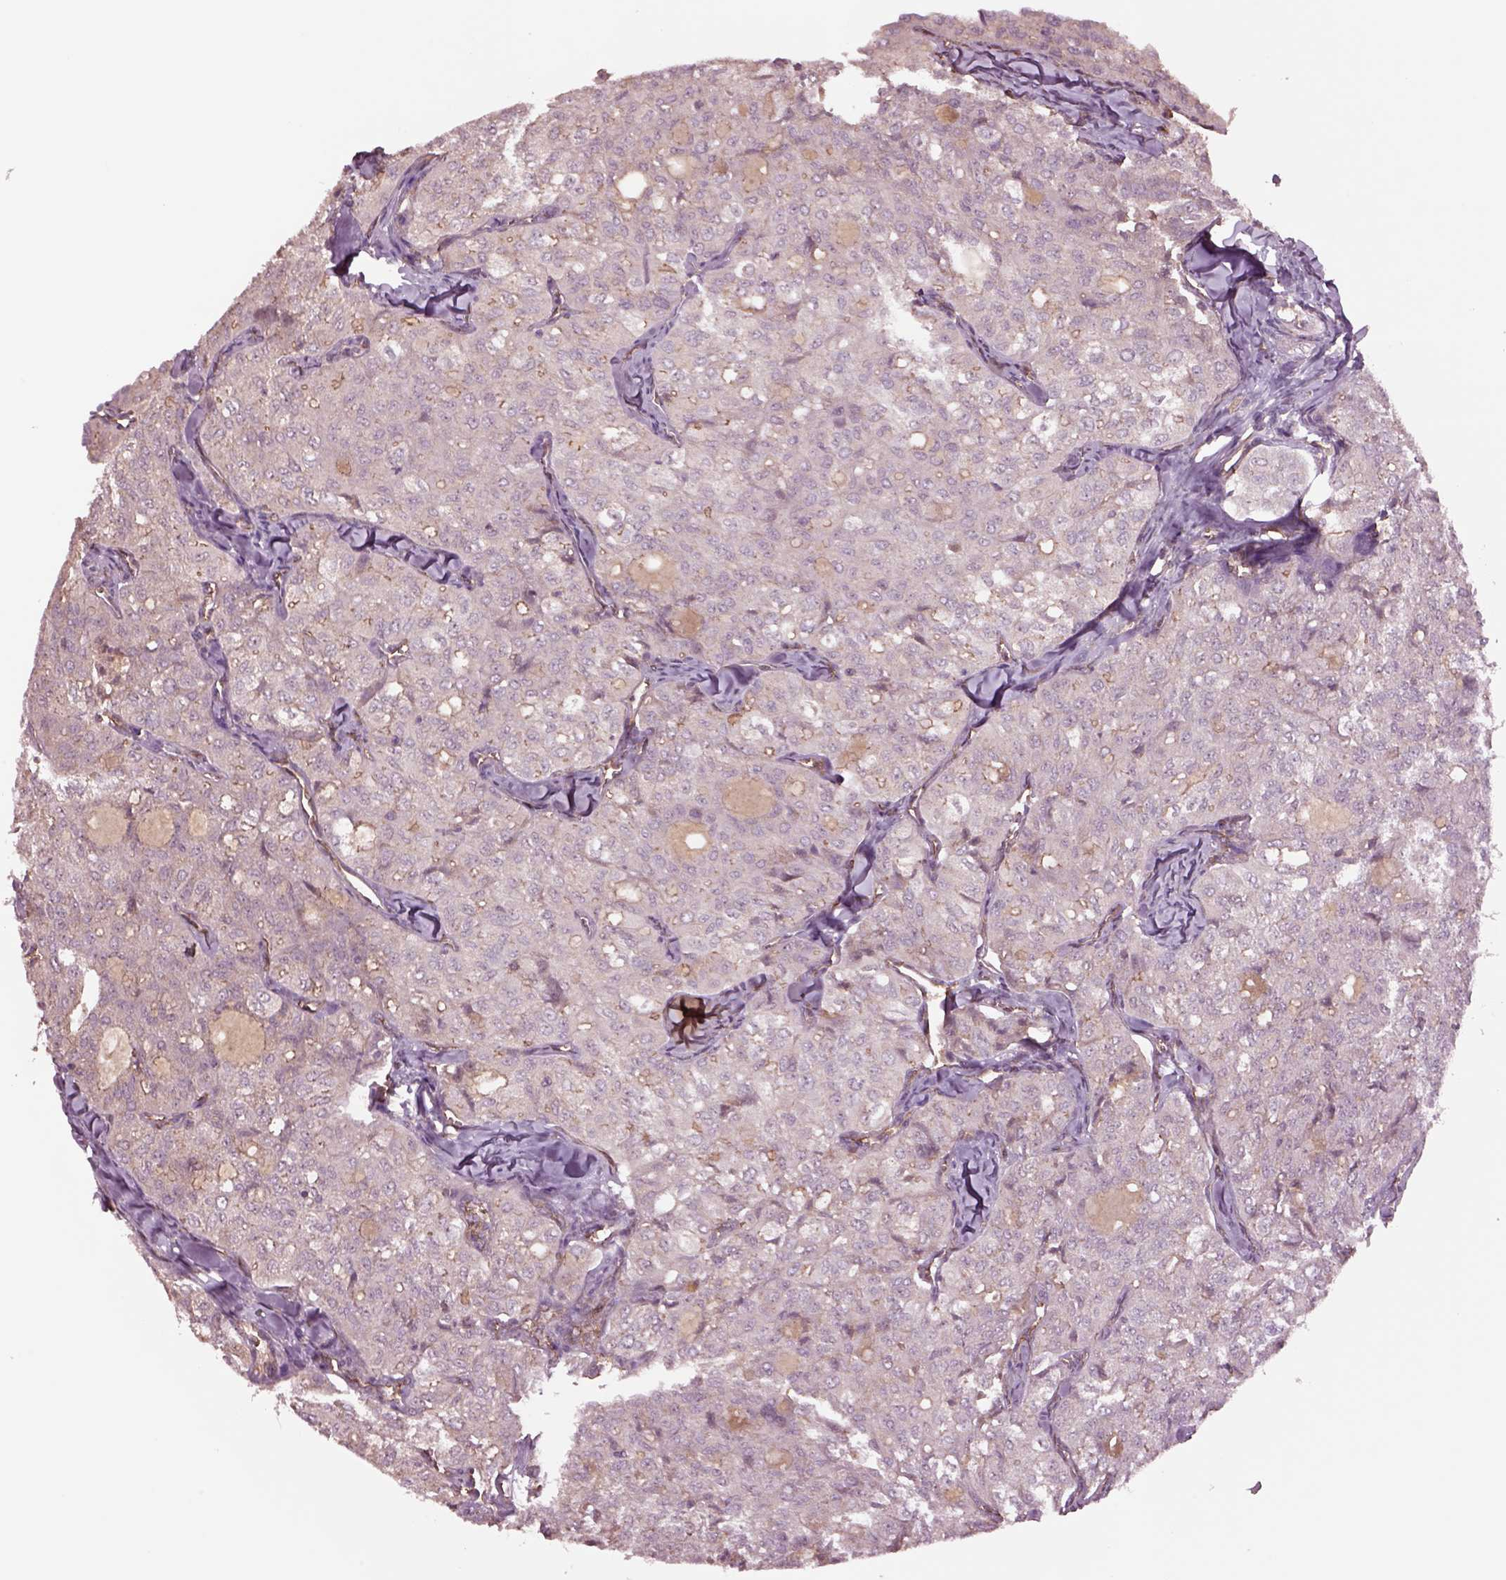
{"staining": {"intensity": "negative", "quantity": "none", "location": "none"}, "tissue": "thyroid cancer", "cell_type": "Tumor cells", "image_type": "cancer", "snomed": [{"axis": "morphology", "description": "Follicular adenoma carcinoma, NOS"}, {"axis": "topography", "description": "Thyroid gland"}], "caption": "Immunohistochemistry (IHC) histopathology image of thyroid cancer stained for a protein (brown), which shows no expression in tumor cells. The staining is performed using DAB (3,3'-diaminobenzidine) brown chromogen with nuclei counter-stained in using hematoxylin.", "gene": "HTR1B", "patient": {"sex": "male", "age": 75}}